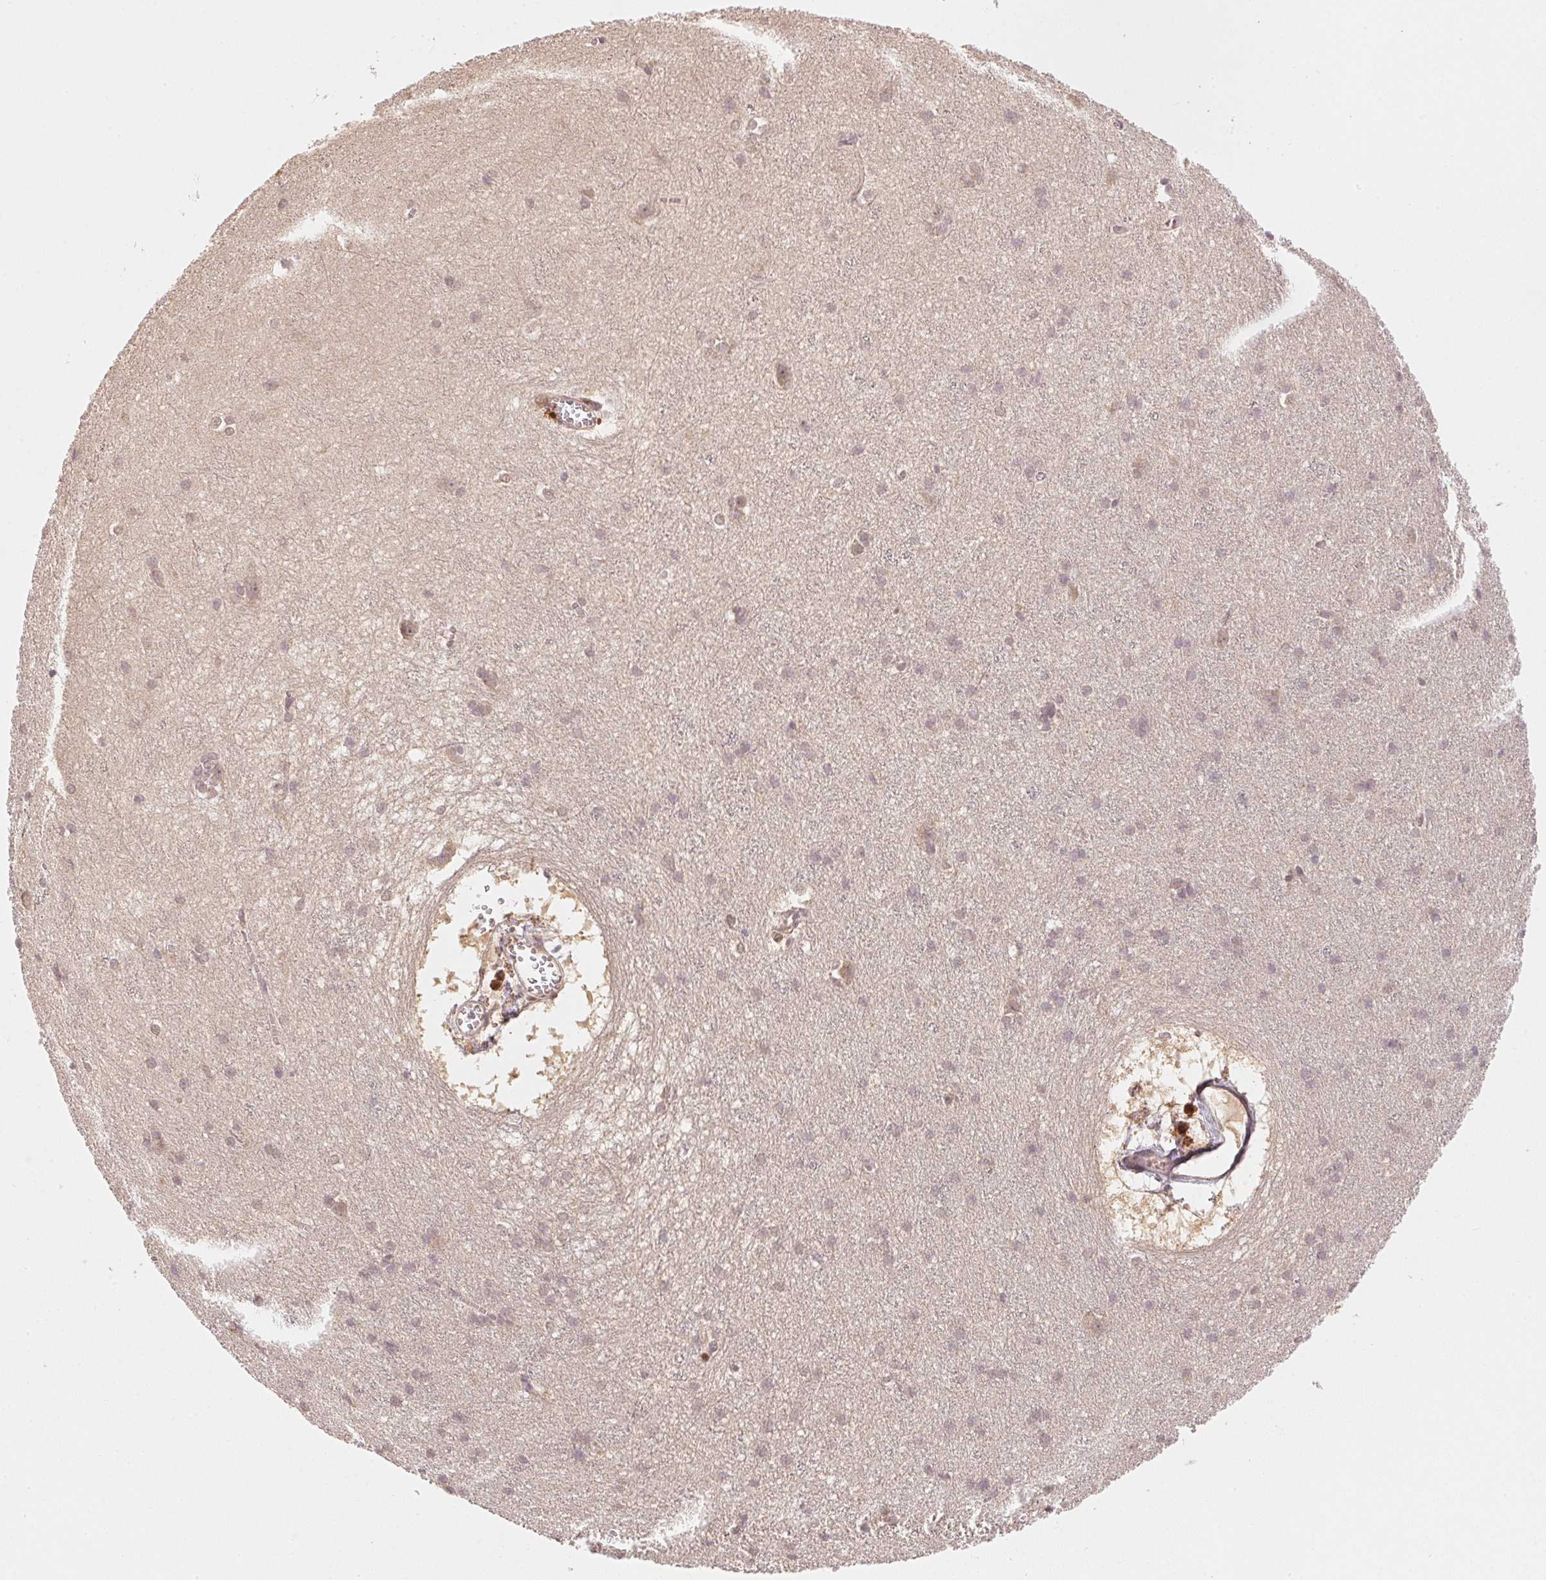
{"staining": {"intensity": "weak", "quantity": ">75%", "location": "cytoplasmic/membranous,nuclear"}, "tissue": "cerebral cortex", "cell_type": "Endothelial cells", "image_type": "normal", "snomed": [{"axis": "morphology", "description": "Normal tissue, NOS"}, {"axis": "topography", "description": "Cerebral cortex"}], "caption": "A high-resolution image shows IHC staining of normal cerebral cortex, which exhibits weak cytoplasmic/membranous,nuclear positivity in approximately >75% of endothelial cells.", "gene": "UBE2L3", "patient": {"sex": "male", "age": 37}}